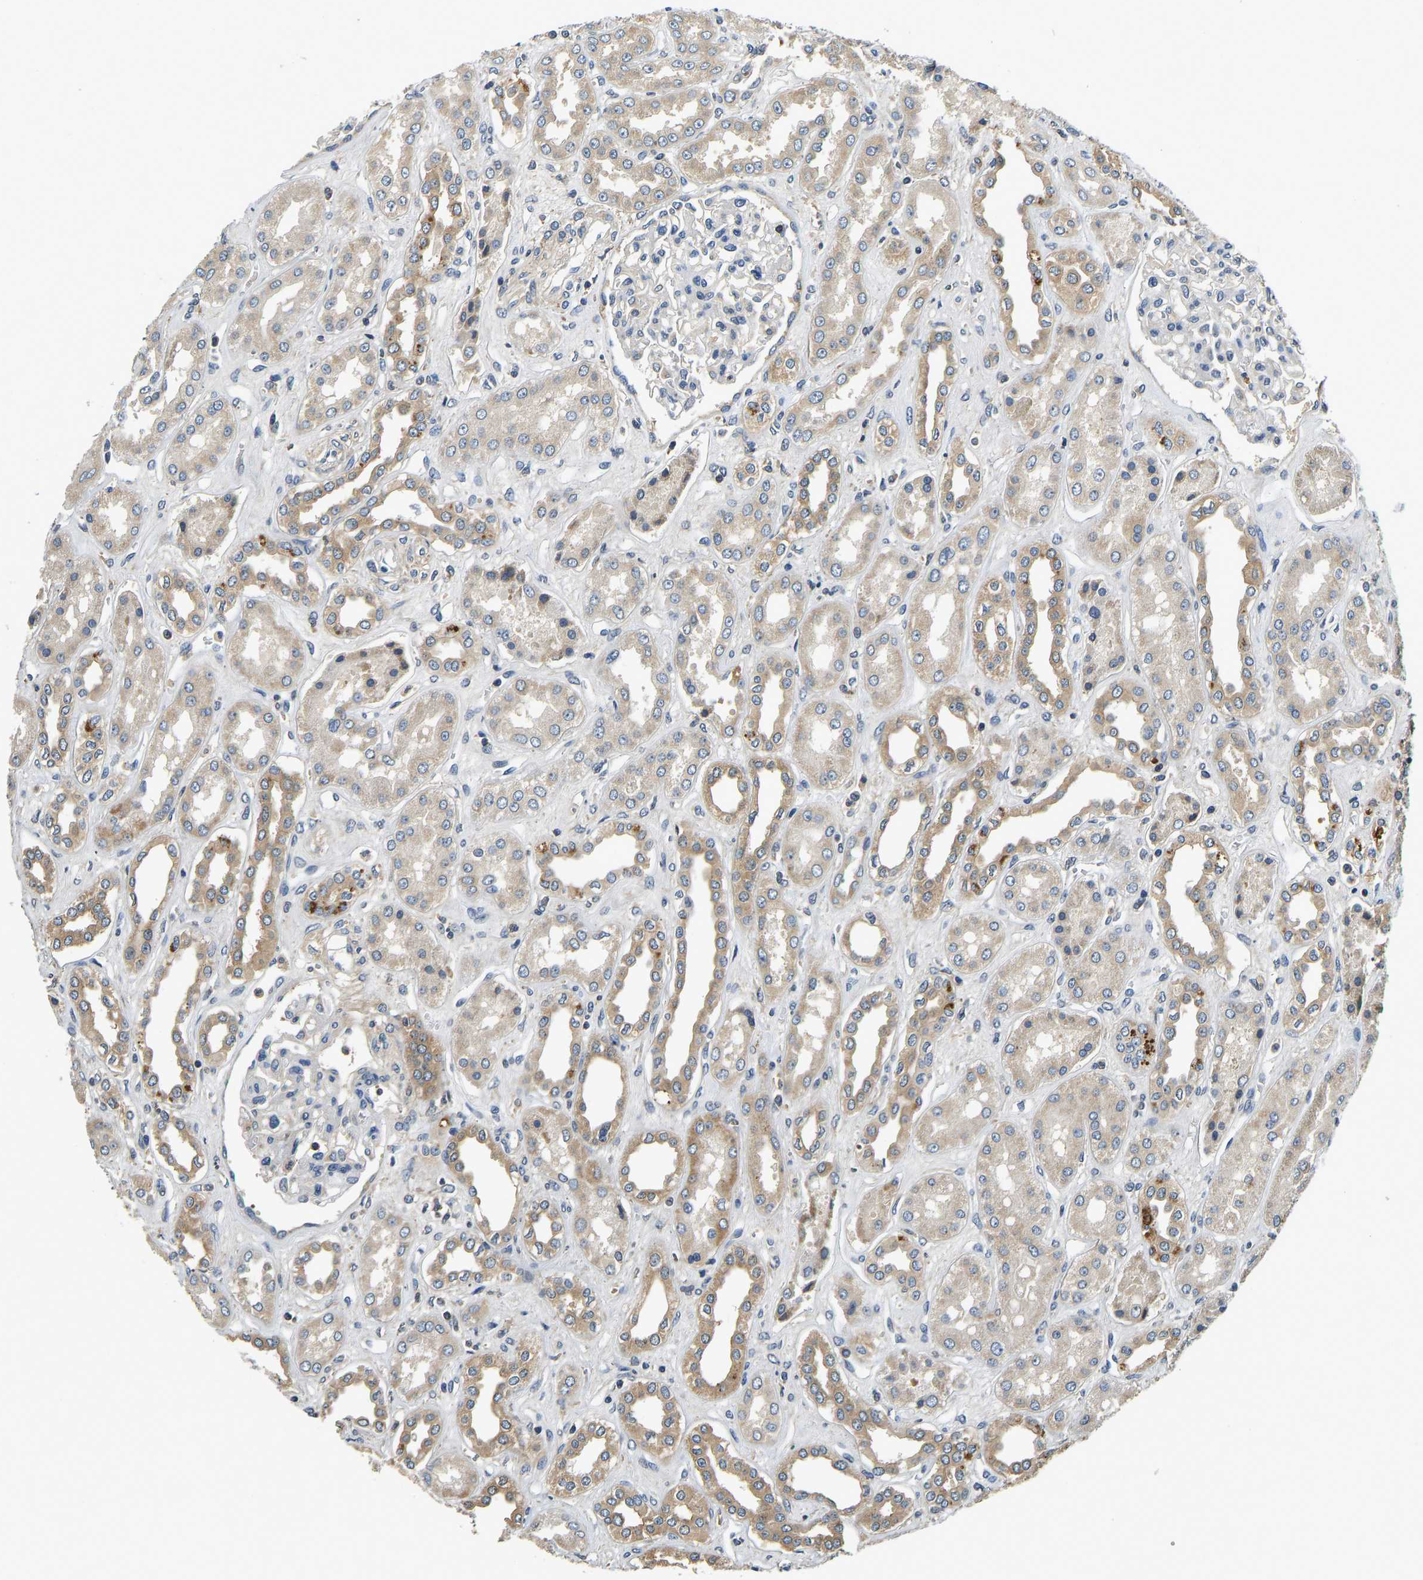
{"staining": {"intensity": "negative", "quantity": "none", "location": "none"}, "tissue": "kidney", "cell_type": "Cells in glomeruli", "image_type": "normal", "snomed": [{"axis": "morphology", "description": "Normal tissue, NOS"}, {"axis": "topography", "description": "Kidney"}], "caption": "Photomicrograph shows no protein expression in cells in glomeruli of benign kidney.", "gene": "RESF1", "patient": {"sex": "male", "age": 59}}